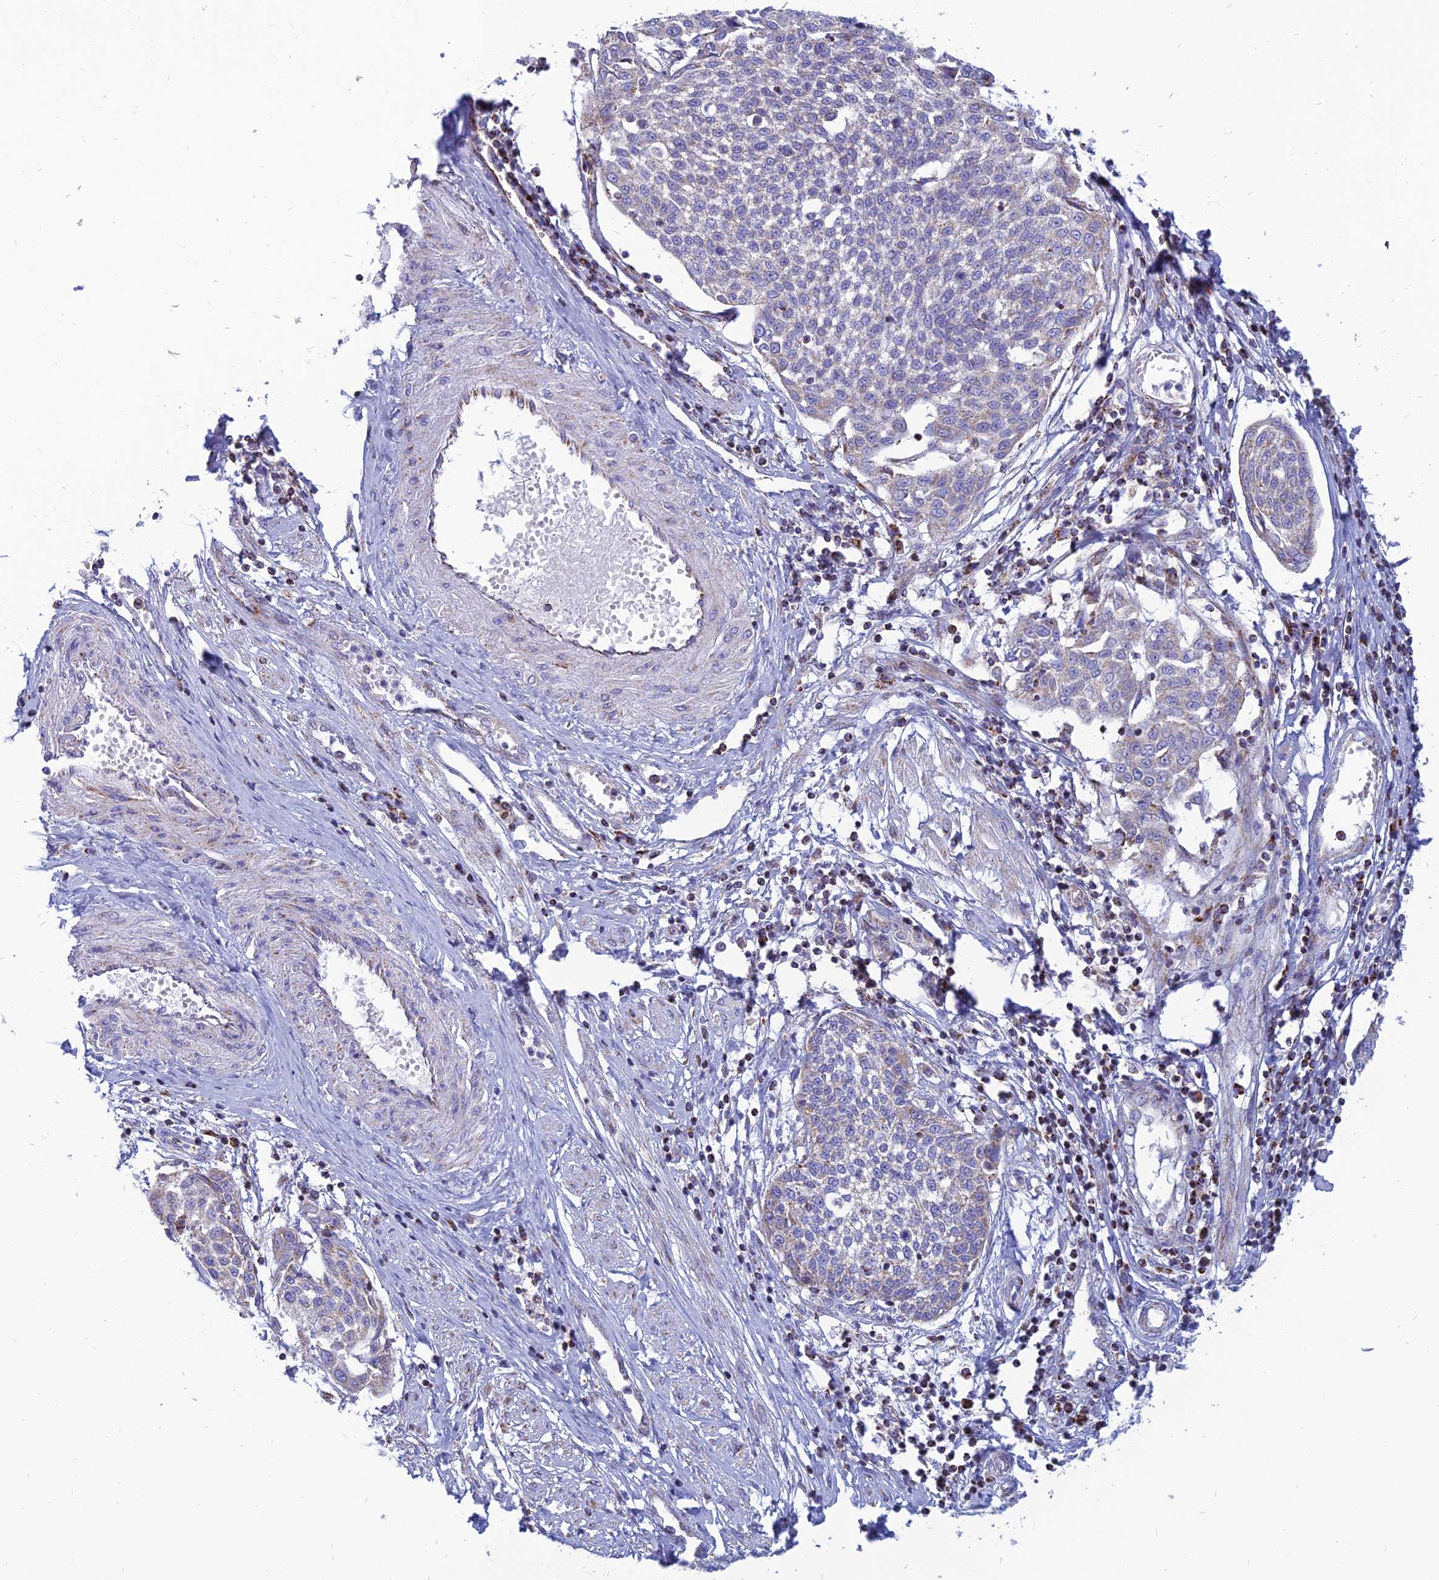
{"staining": {"intensity": "negative", "quantity": "none", "location": "none"}, "tissue": "cervical cancer", "cell_type": "Tumor cells", "image_type": "cancer", "snomed": [{"axis": "morphology", "description": "Squamous cell carcinoma, NOS"}, {"axis": "topography", "description": "Cervix"}], "caption": "Immunohistochemistry (IHC) photomicrograph of human cervical squamous cell carcinoma stained for a protein (brown), which shows no positivity in tumor cells. Brightfield microscopy of IHC stained with DAB (brown) and hematoxylin (blue), captured at high magnification.", "gene": "PACC1", "patient": {"sex": "female", "age": 34}}